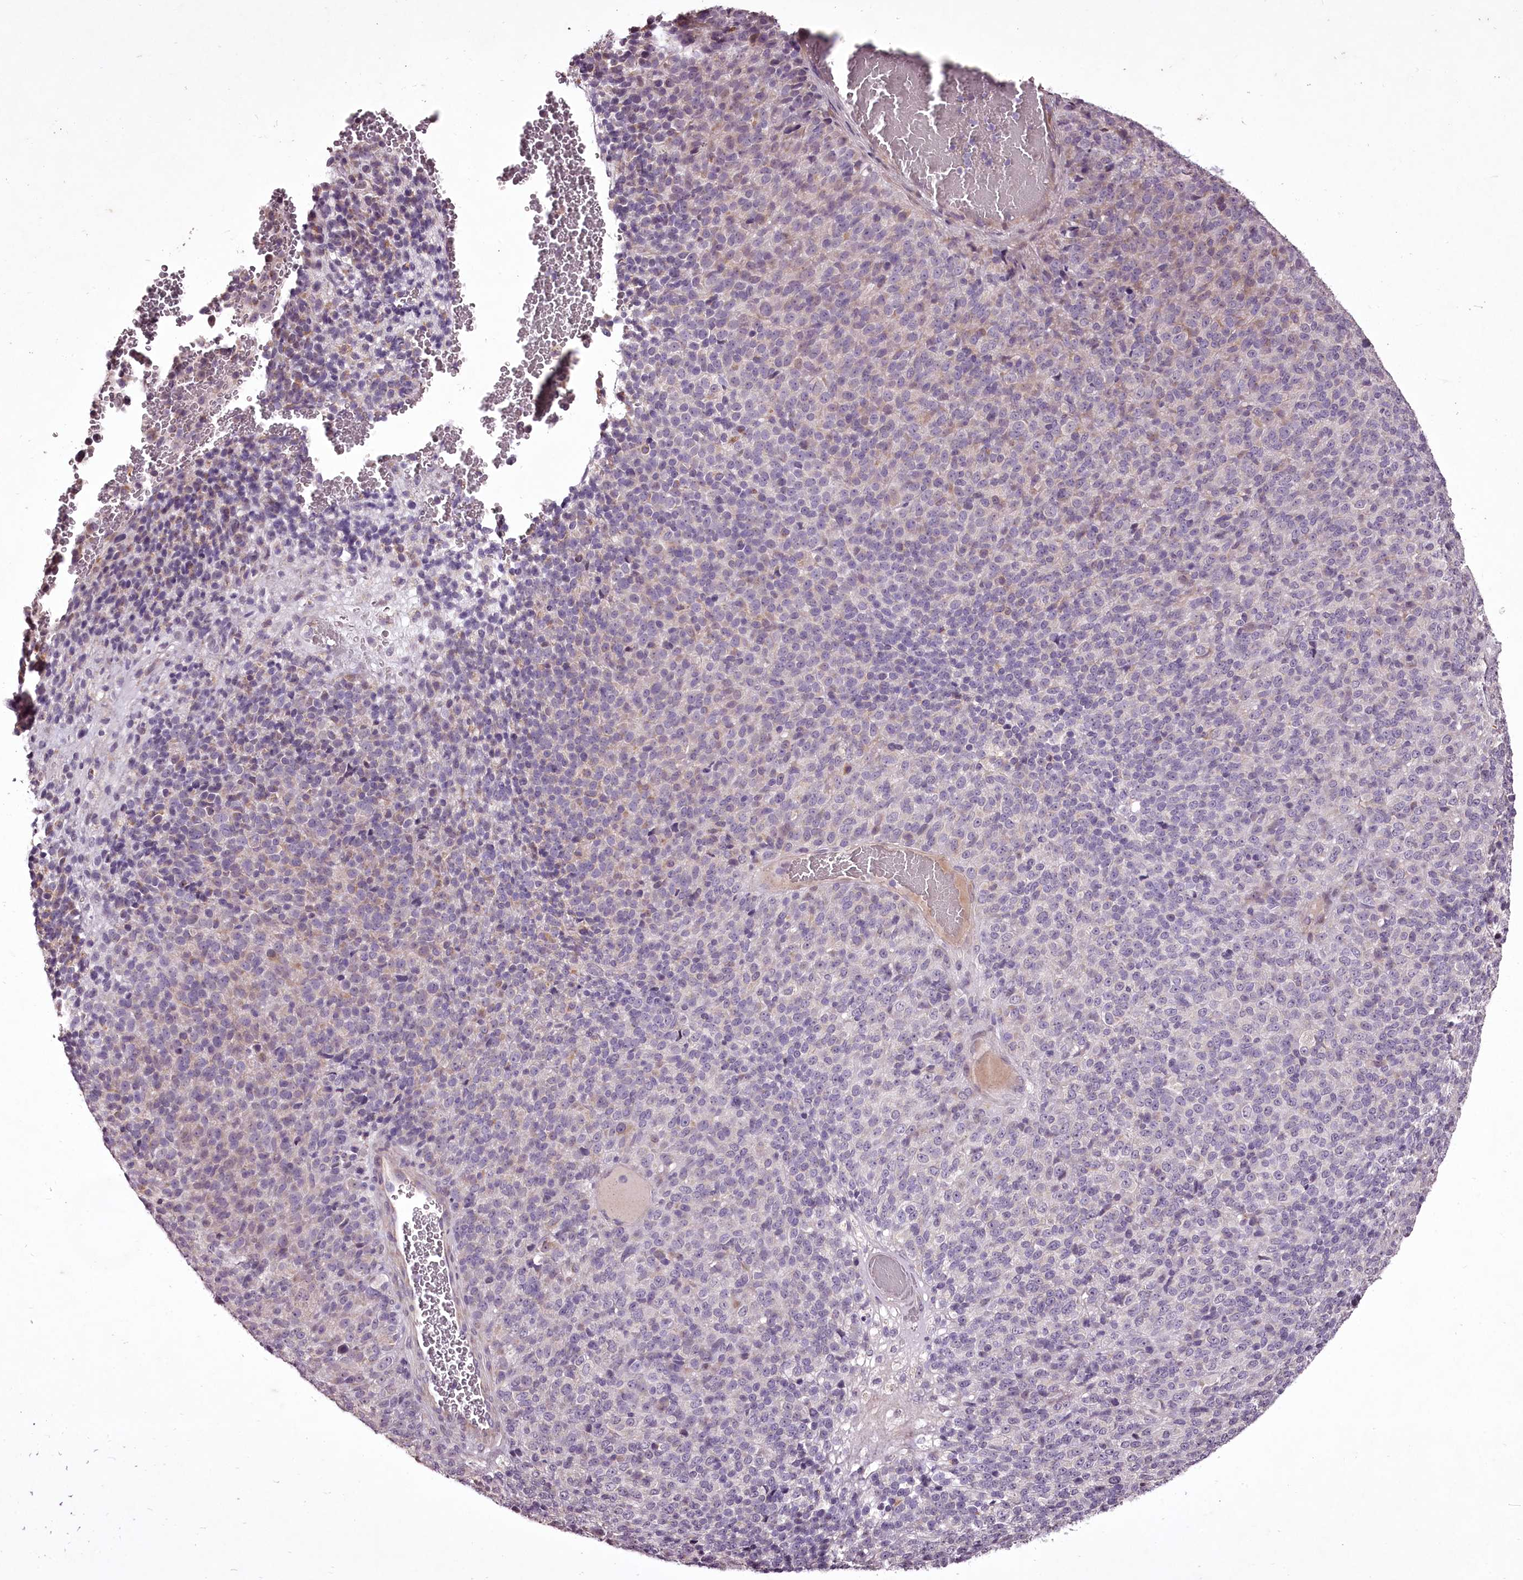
{"staining": {"intensity": "negative", "quantity": "none", "location": "none"}, "tissue": "melanoma", "cell_type": "Tumor cells", "image_type": "cancer", "snomed": [{"axis": "morphology", "description": "Malignant melanoma, Metastatic site"}, {"axis": "topography", "description": "Brain"}], "caption": "DAB immunohistochemical staining of human melanoma shows no significant positivity in tumor cells.", "gene": "C1orf56", "patient": {"sex": "female", "age": 56}}